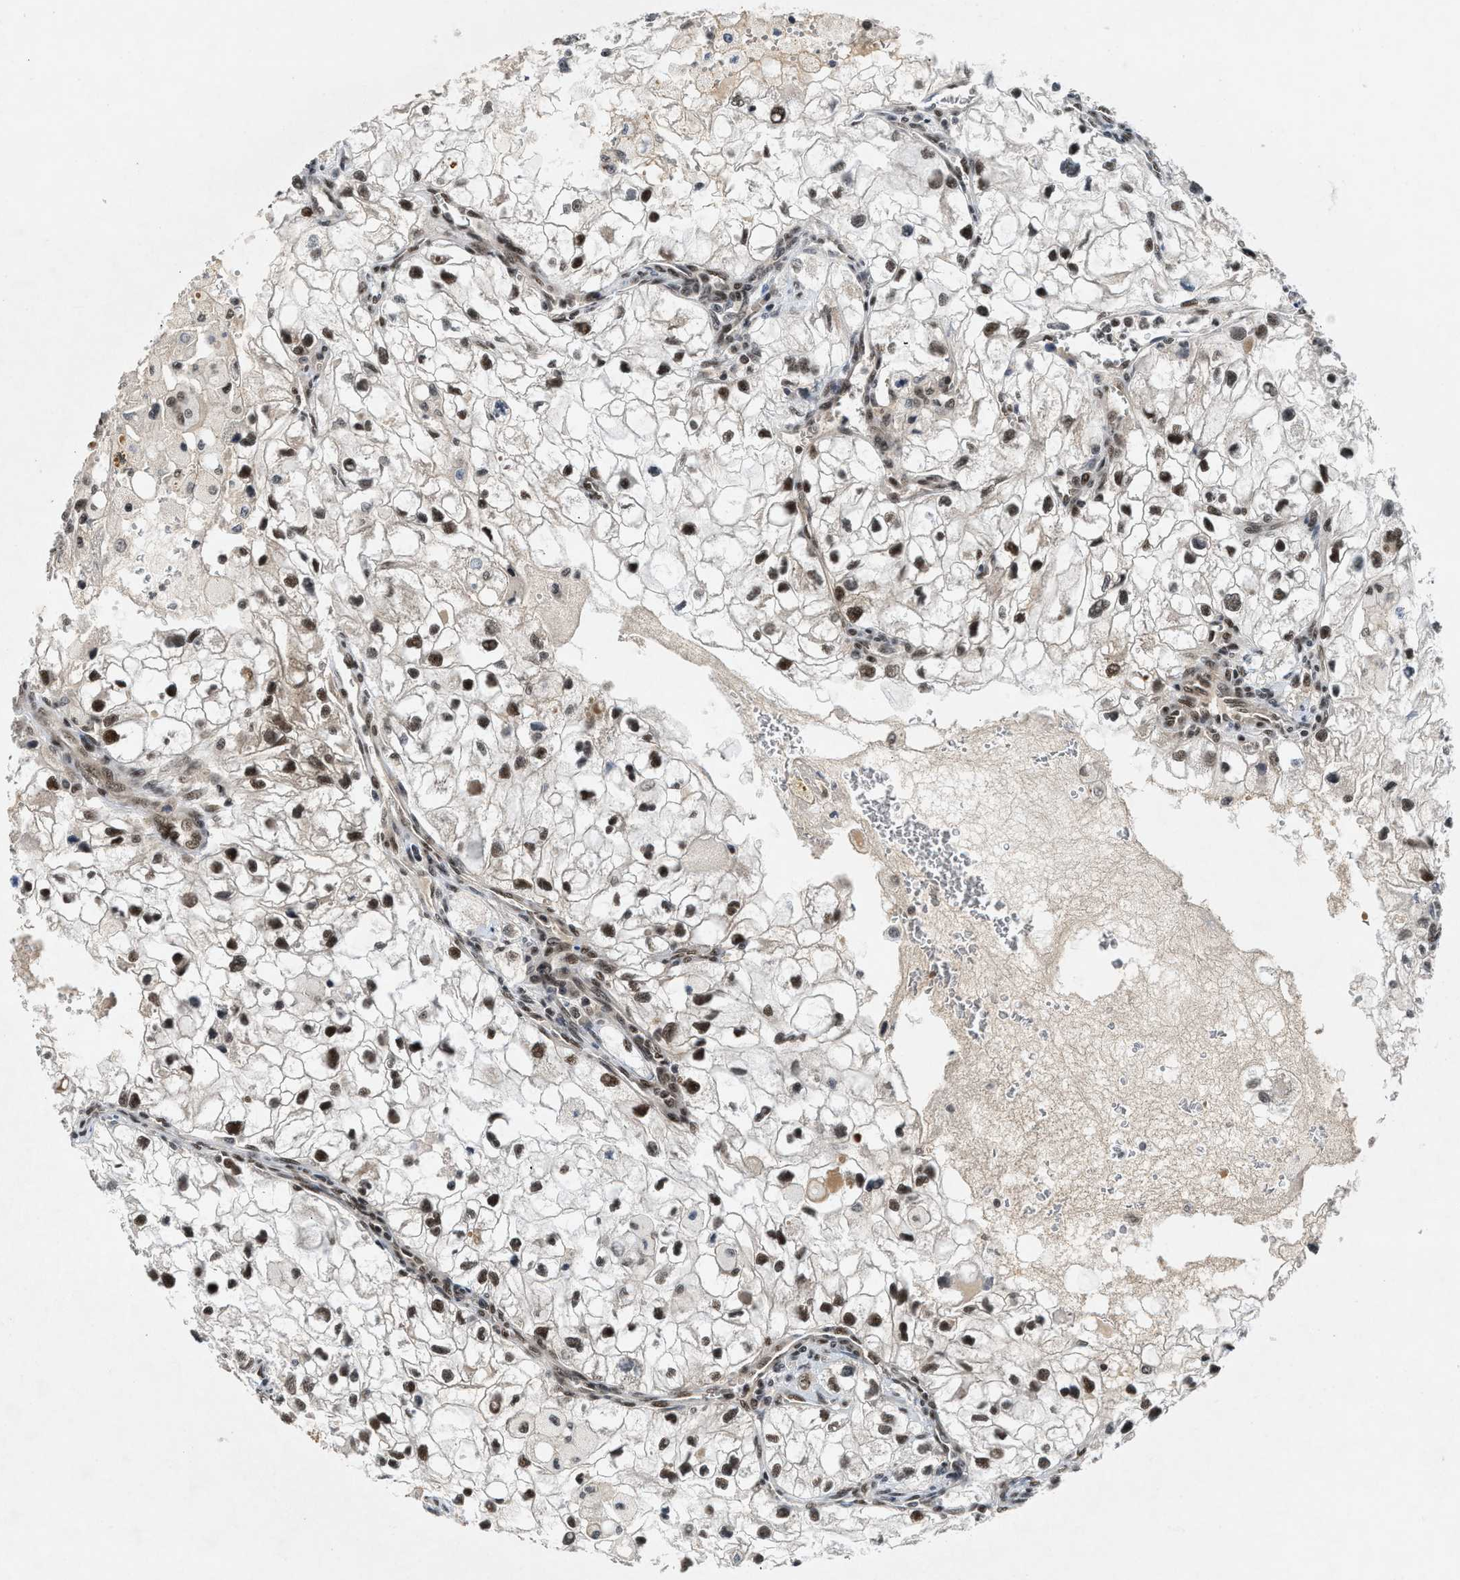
{"staining": {"intensity": "strong", "quantity": ">75%", "location": "nuclear"}, "tissue": "renal cancer", "cell_type": "Tumor cells", "image_type": "cancer", "snomed": [{"axis": "morphology", "description": "Adenocarcinoma, NOS"}, {"axis": "topography", "description": "Kidney"}], "caption": "Human renal adenocarcinoma stained with a protein marker exhibits strong staining in tumor cells.", "gene": "NCOA1", "patient": {"sex": "female", "age": 70}}